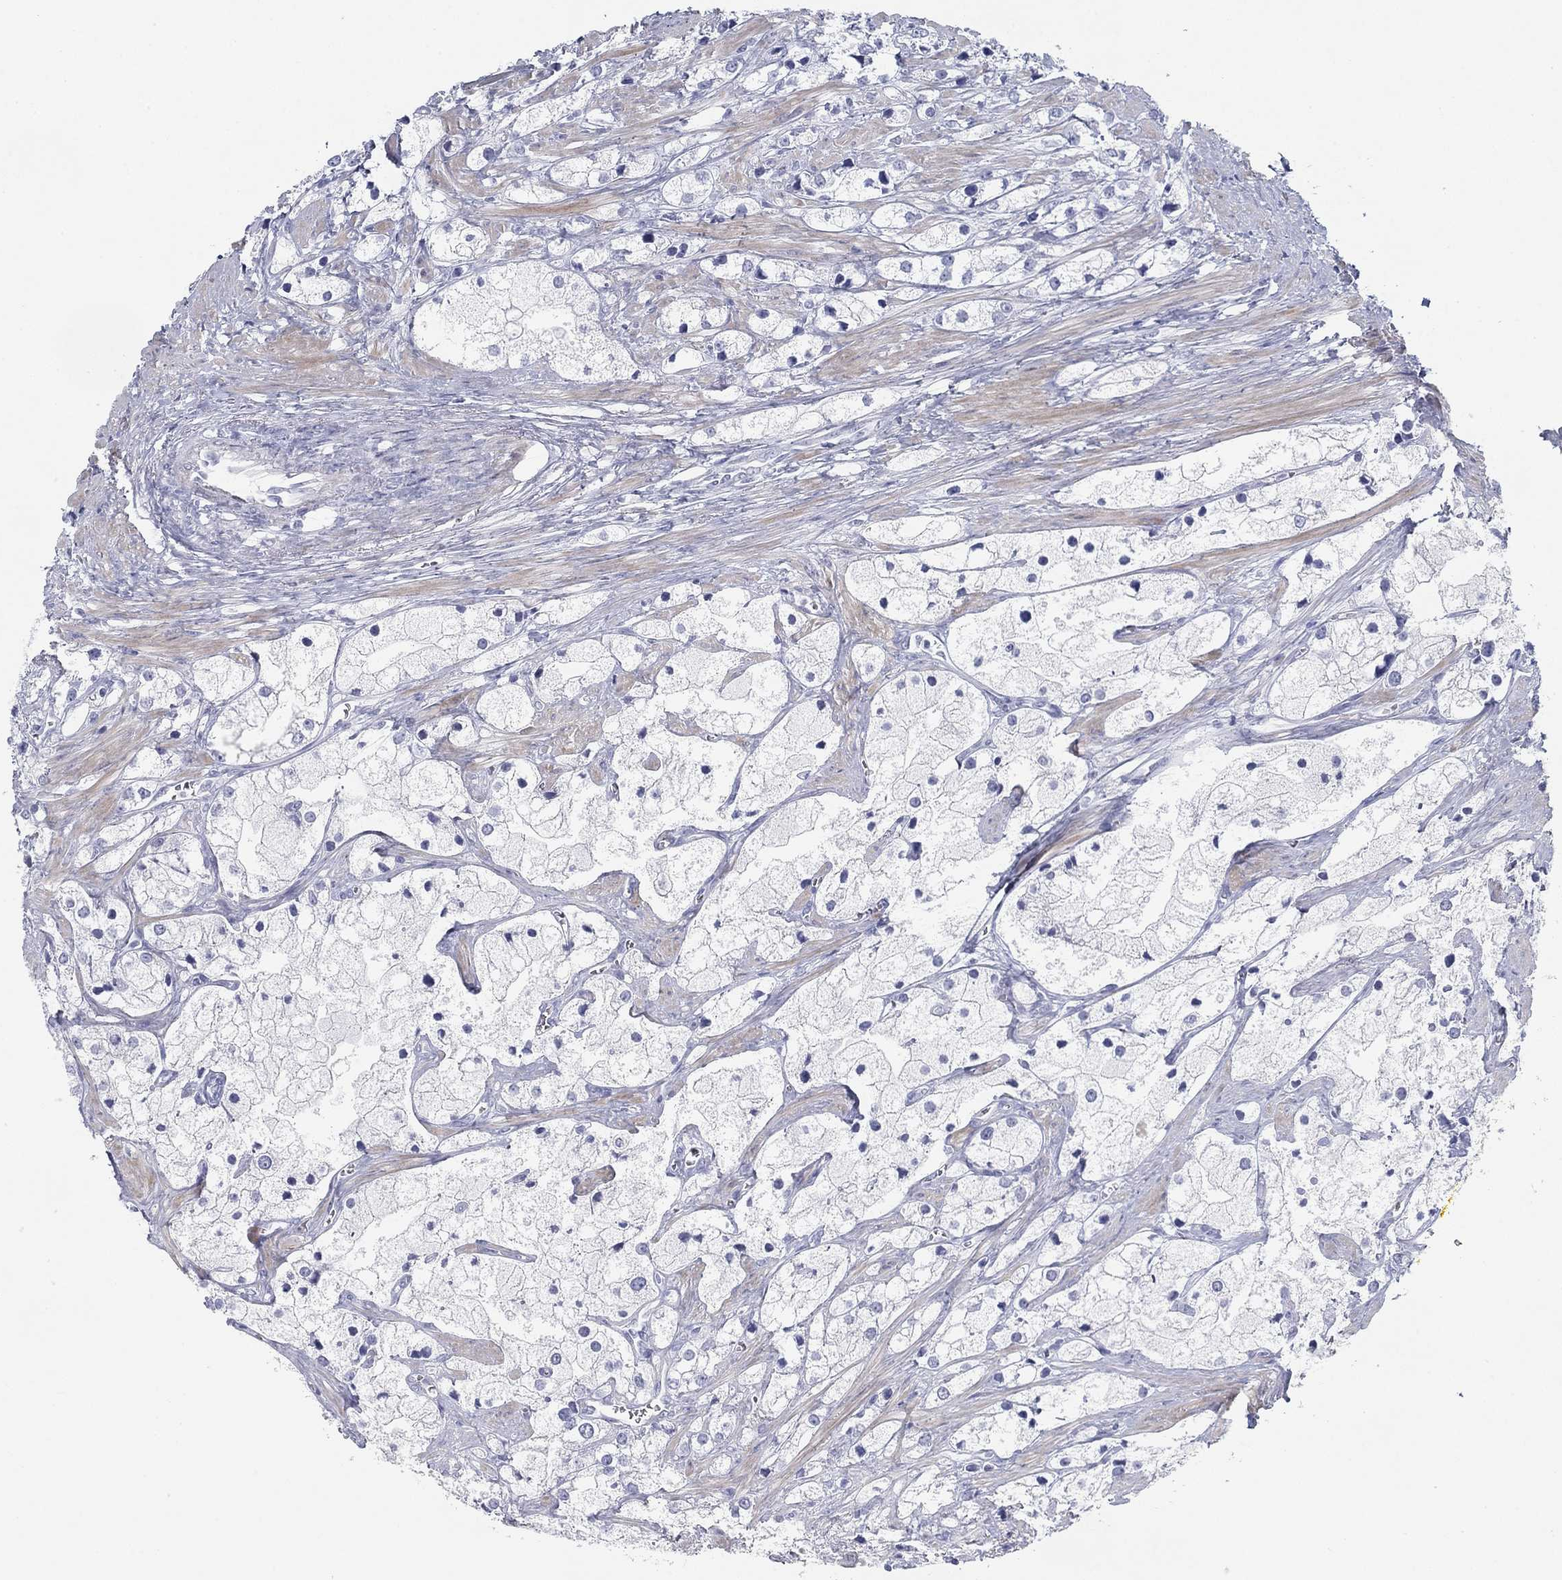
{"staining": {"intensity": "negative", "quantity": "none", "location": "none"}, "tissue": "prostate cancer", "cell_type": "Tumor cells", "image_type": "cancer", "snomed": [{"axis": "morphology", "description": "Adenocarcinoma, NOS"}, {"axis": "topography", "description": "Prostate and seminal vesicle, NOS"}, {"axis": "topography", "description": "Prostate"}], "caption": "The immunohistochemistry photomicrograph has no significant expression in tumor cells of adenocarcinoma (prostate) tissue. The staining is performed using DAB (3,3'-diaminobenzidine) brown chromogen with nuclei counter-stained in using hematoxylin.", "gene": "CD79B", "patient": {"sex": "male", "age": 79}}